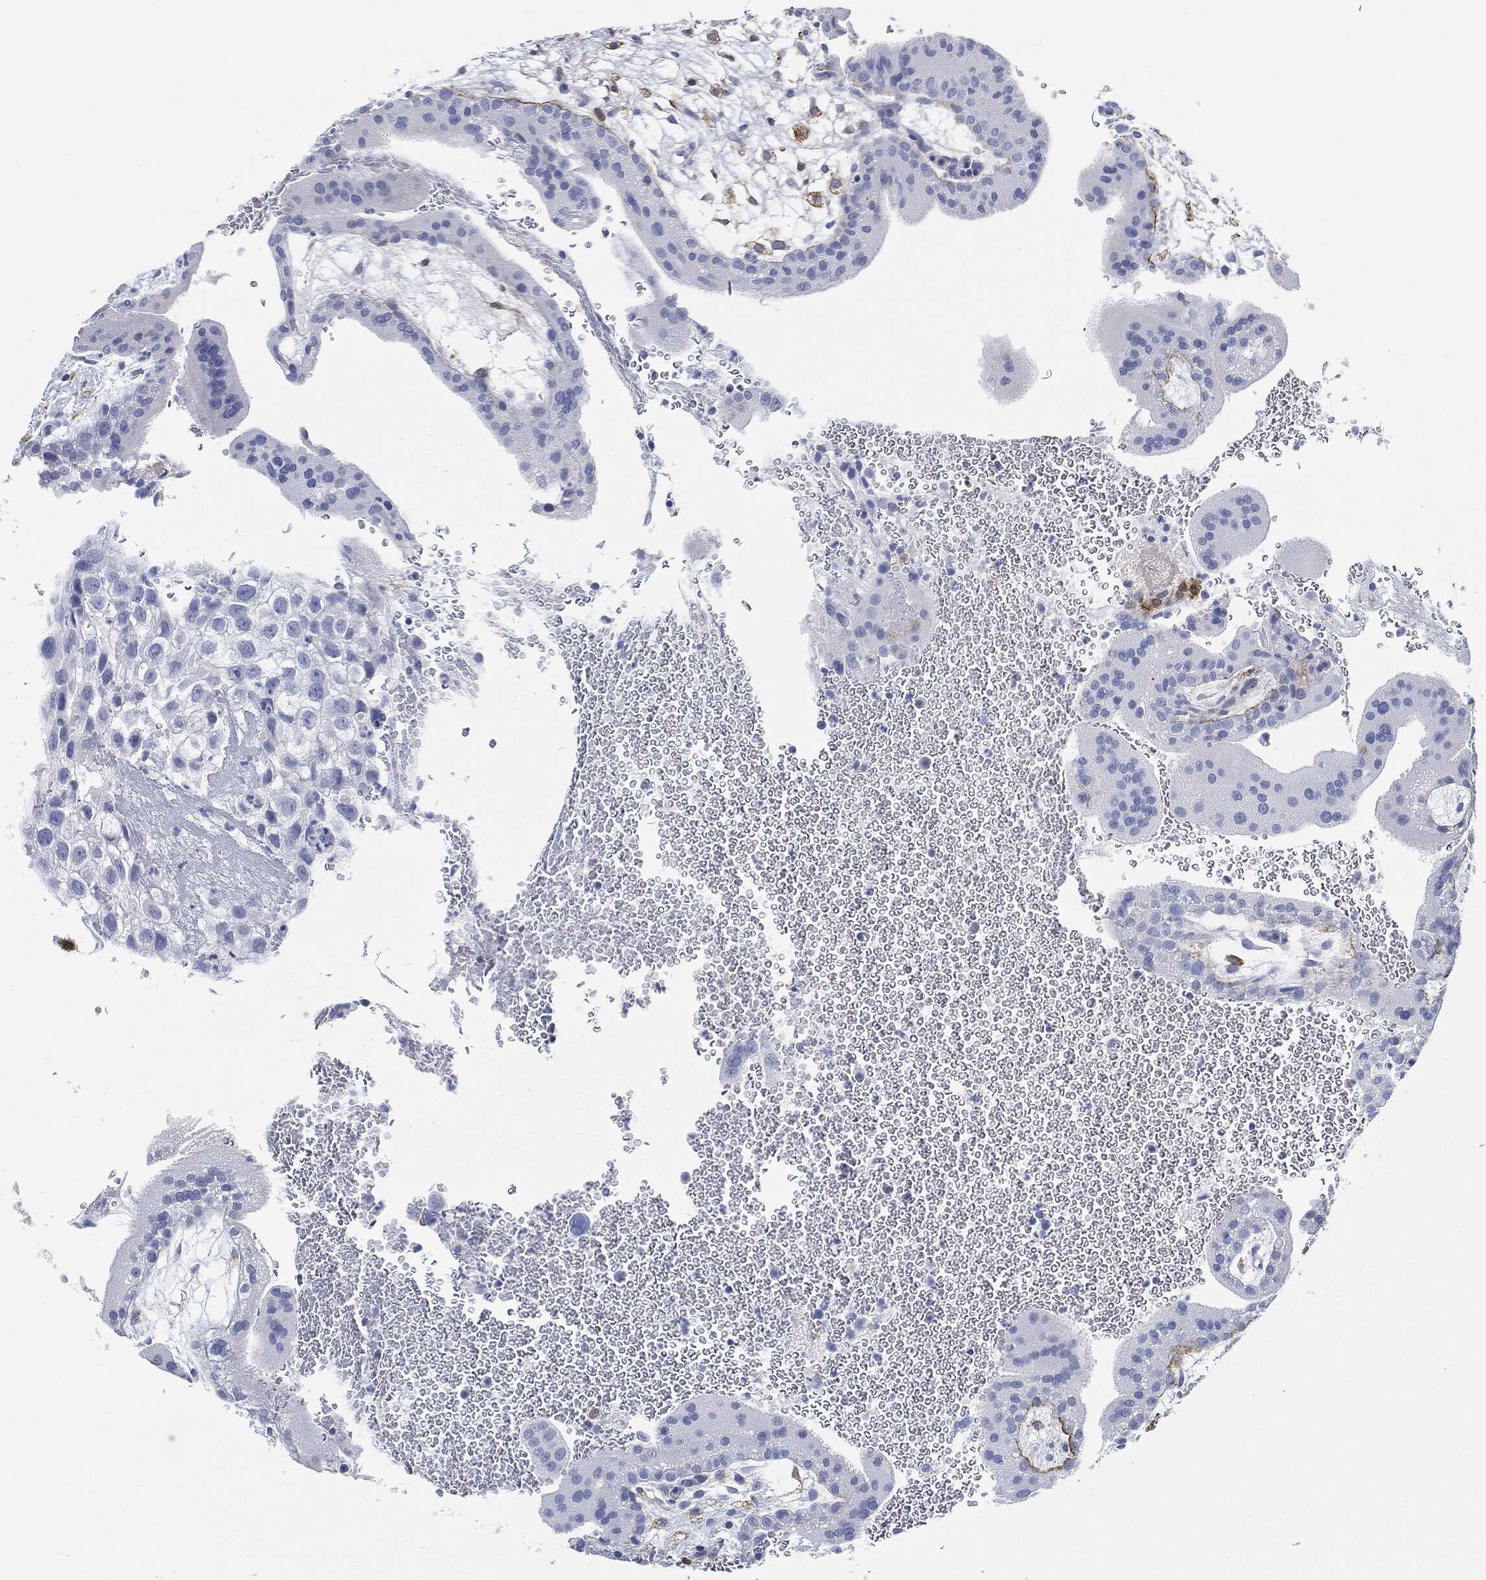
{"staining": {"intensity": "negative", "quantity": "none", "location": "none"}, "tissue": "placenta", "cell_type": "Decidual cells", "image_type": "normal", "snomed": [{"axis": "morphology", "description": "Normal tissue, NOS"}, {"axis": "topography", "description": "Placenta"}], "caption": "A histopathology image of placenta stained for a protein demonstrates no brown staining in decidual cells. (DAB (3,3'-diaminobenzidine) IHC visualized using brightfield microscopy, high magnification).", "gene": "TAGLN", "patient": {"sex": "female", "age": 19}}